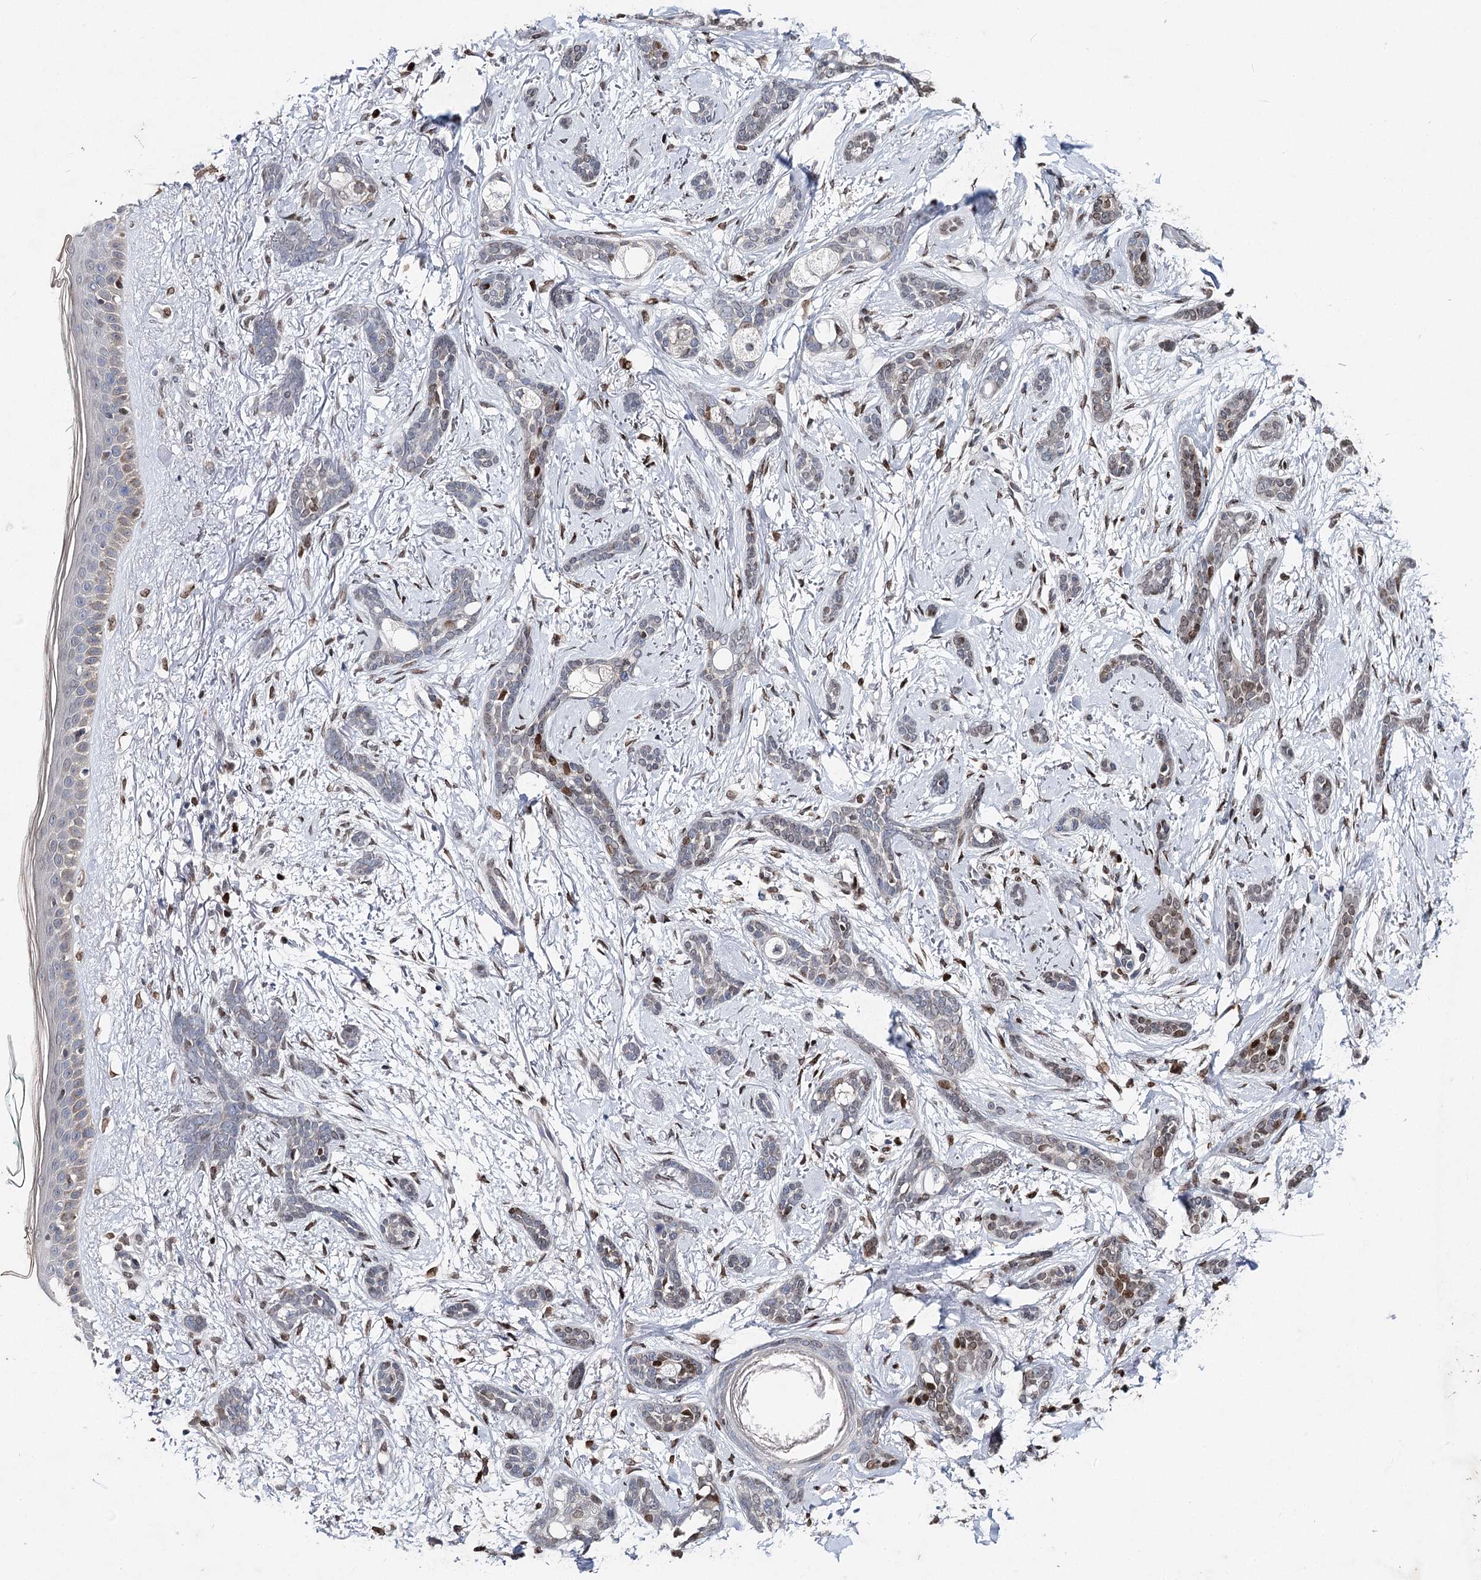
{"staining": {"intensity": "moderate", "quantity": "<25%", "location": "nuclear"}, "tissue": "skin cancer", "cell_type": "Tumor cells", "image_type": "cancer", "snomed": [{"axis": "morphology", "description": "Basal cell carcinoma"}, {"axis": "morphology", "description": "Adnexal tumor, benign"}, {"axis": "topography", "description": "Skin"}], "caption": "DAB immunohistochemical staining of skin cancer (basal cell carcinoma) exhibits moderate nuclear protein positivity in about <25% of tumor cells.", "gene": "FRMD4A", "patient": {"sex": "female", "age": 42}}